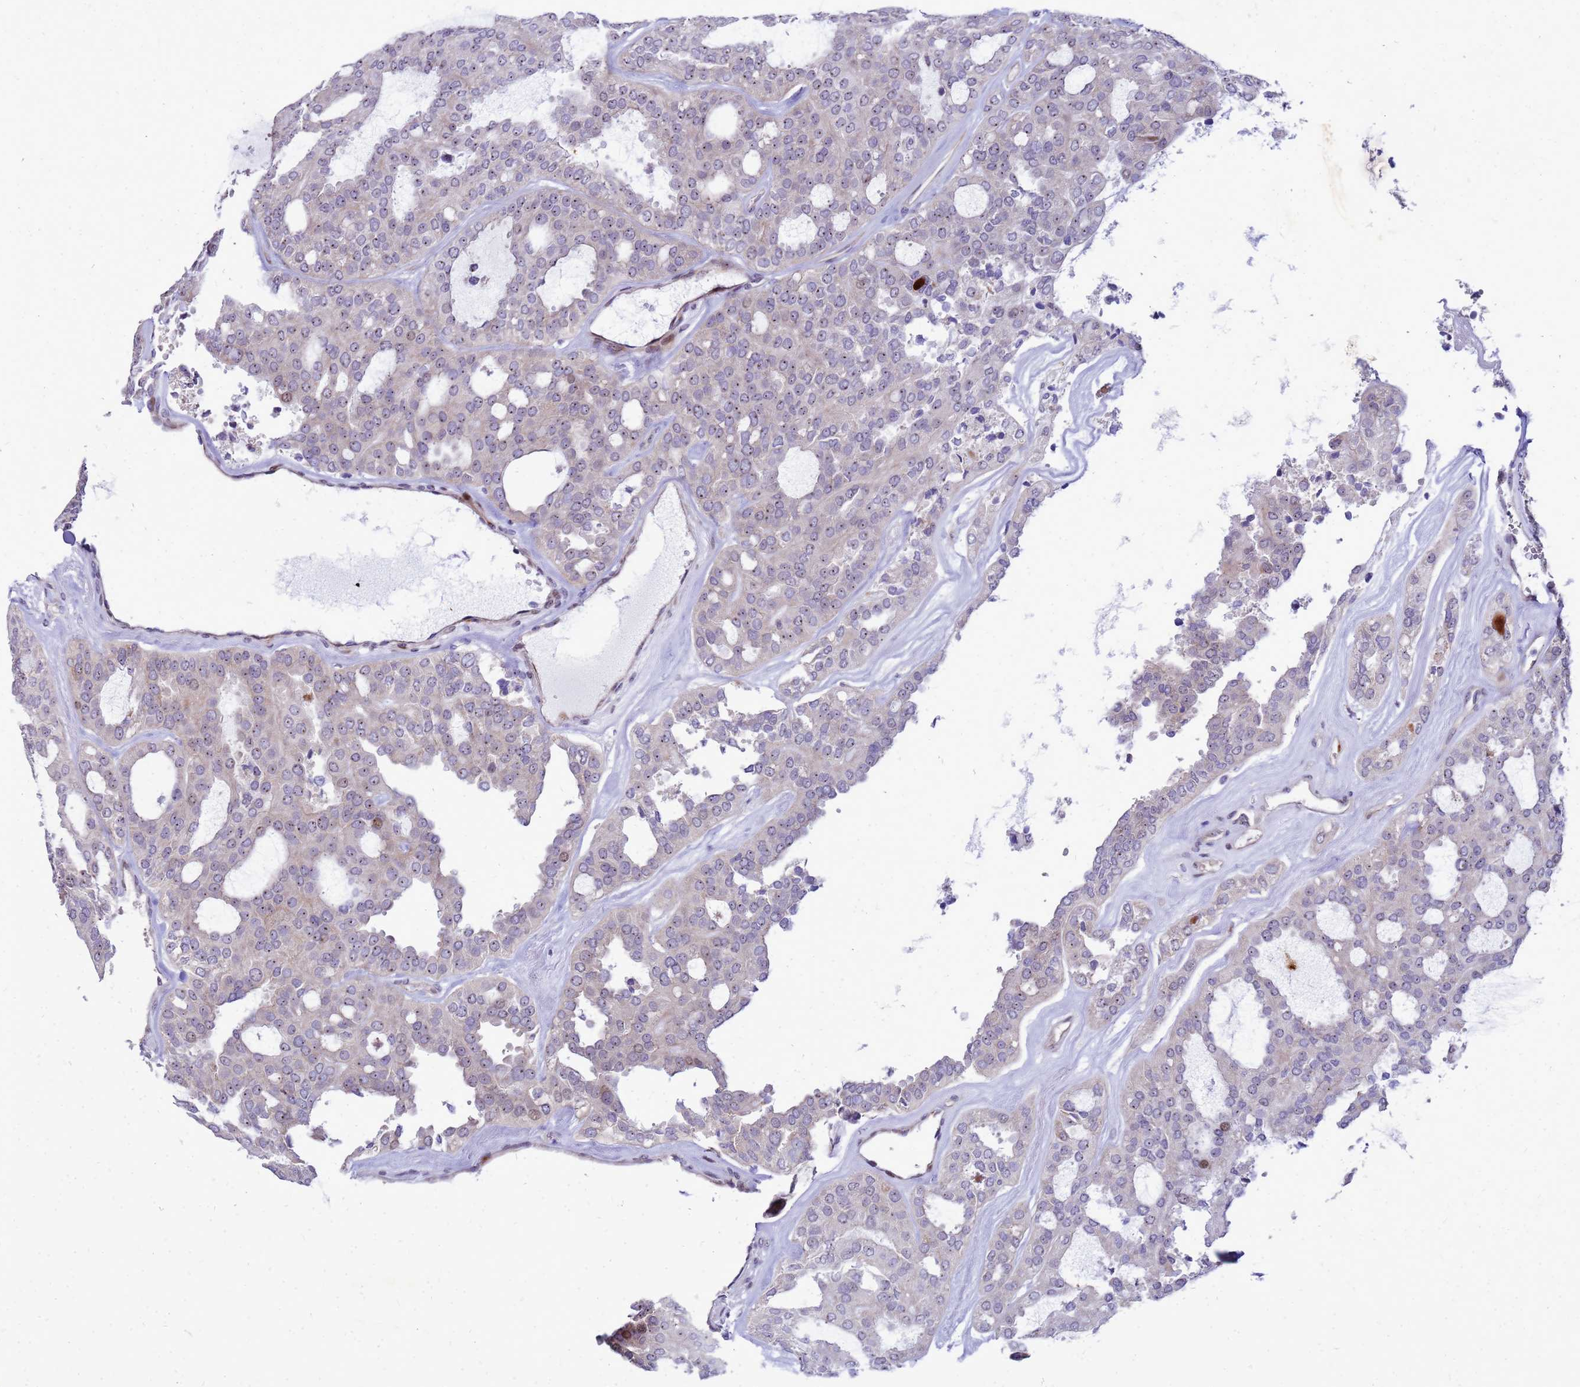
{"staining": {"intensity": "negative", "quantity": "none", "location": "none"}, "tissue": "thyroid cancer", "cell_type": "Tumor cells", "image_type": "cancer", "snomed": [{"axis": "morphology", "description": "Follicular adenoma carcinoma, NOS"}, {"axis": "topography", "description": "Thyroid gland"}], "caption": "A high-resolution histopathology image shows immunohistochemistry staining of thyroid cancer, which shows no significant expression in tumor cells.", "gene": "RSPO1", "patient": {"sex": "male", "age": 75}}